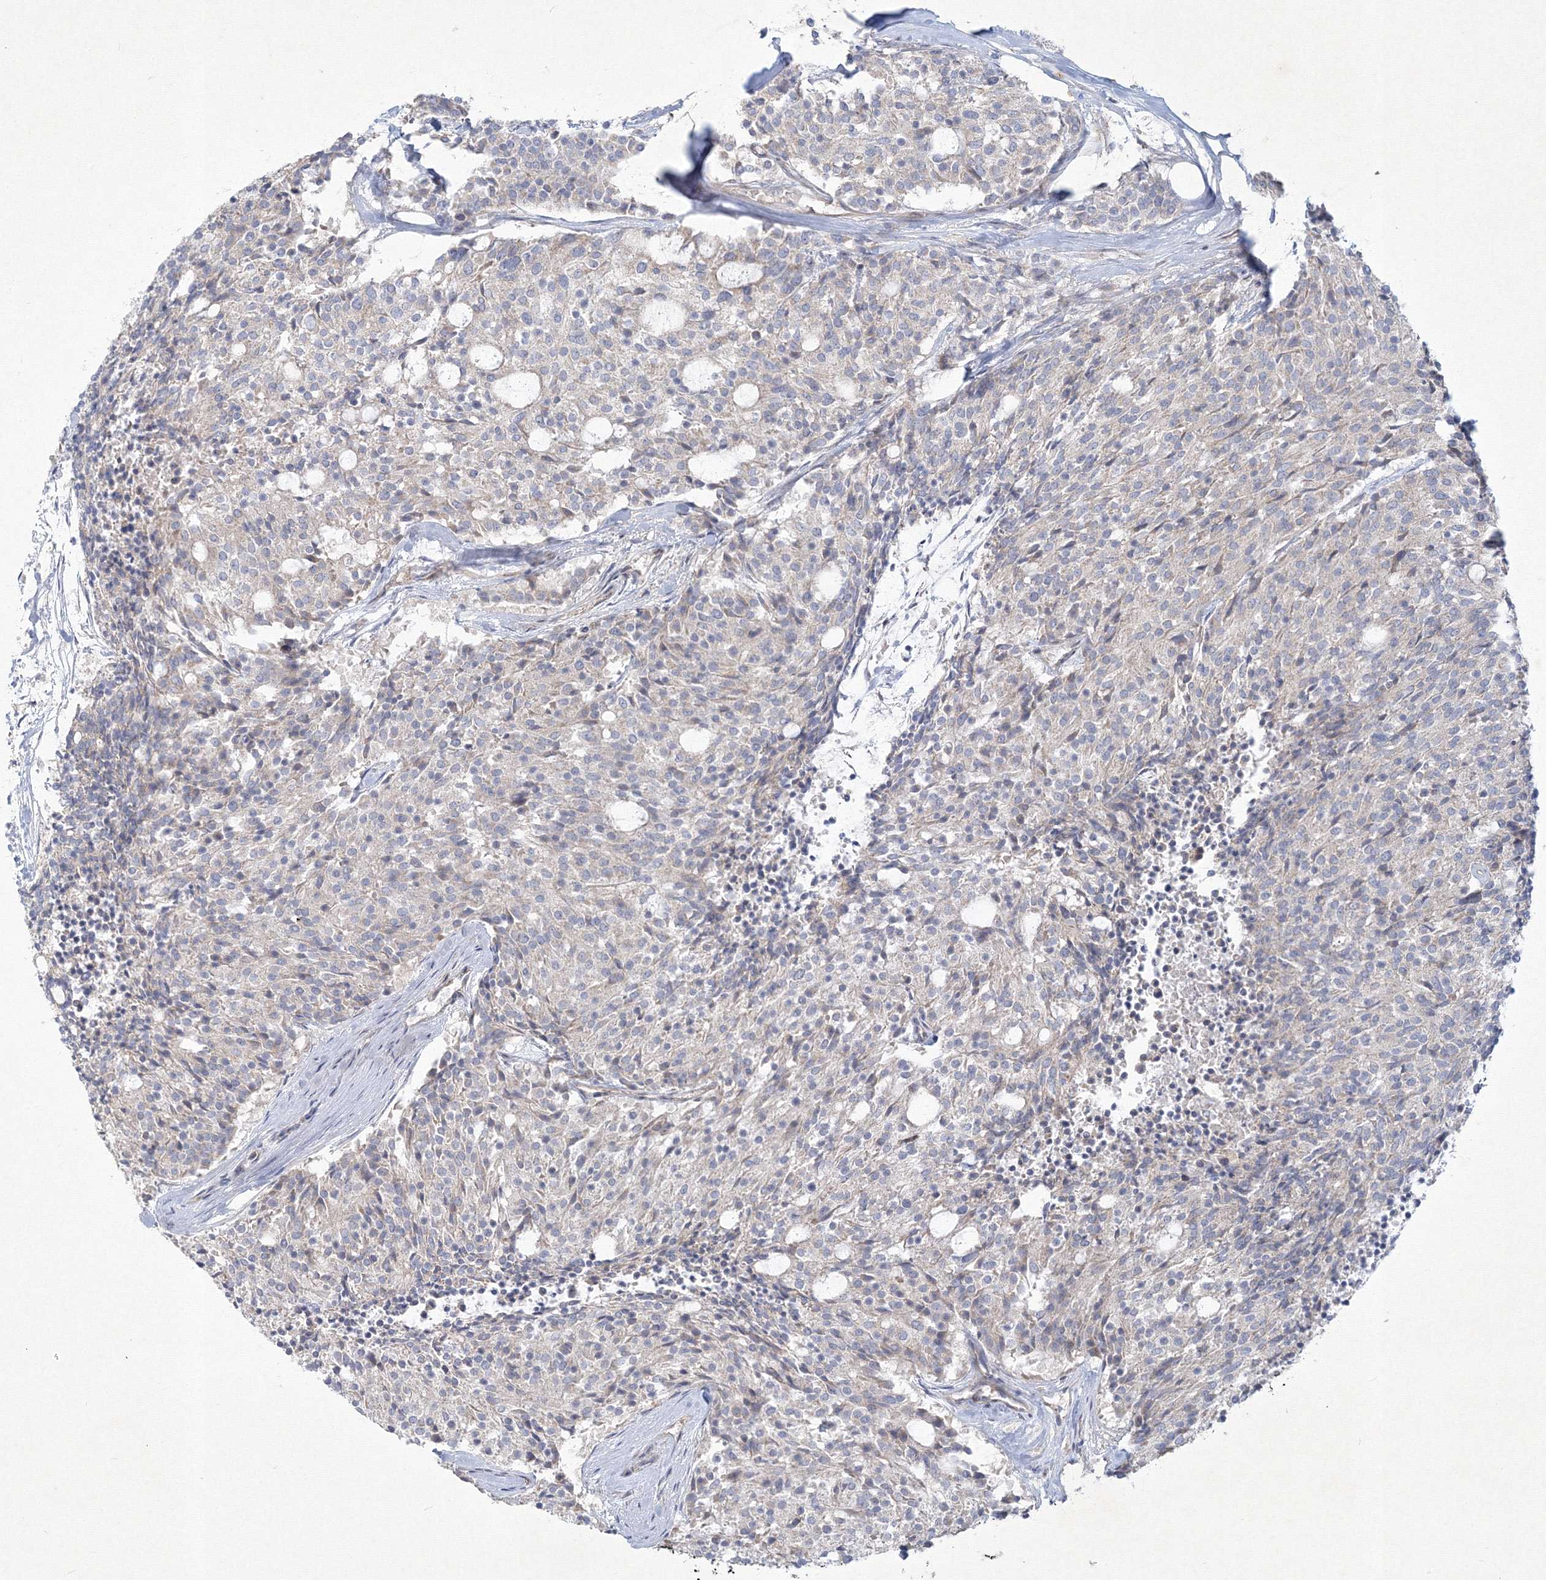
{"staining": {"intensity": "weak", "quantity": "<25%", "location": "cytoplasmic/membranous"}, "tissue": "carcinoid", "cell_type": "Tumor cells", "image_type": "cancer", "snomed": [{"axis": "morphology", "description": "Carcinoid, malignant, NOS"}, {"axis": "topography", "description": "Pancreas"}], "caption": "Immunohistochemistry (IHC) photomicrograph of carcinoid stained for a protein (brown), which reveals no positivity in tumor cells.", "gene": "WDR49", "patient": {"sex": "female", "age": 54}}